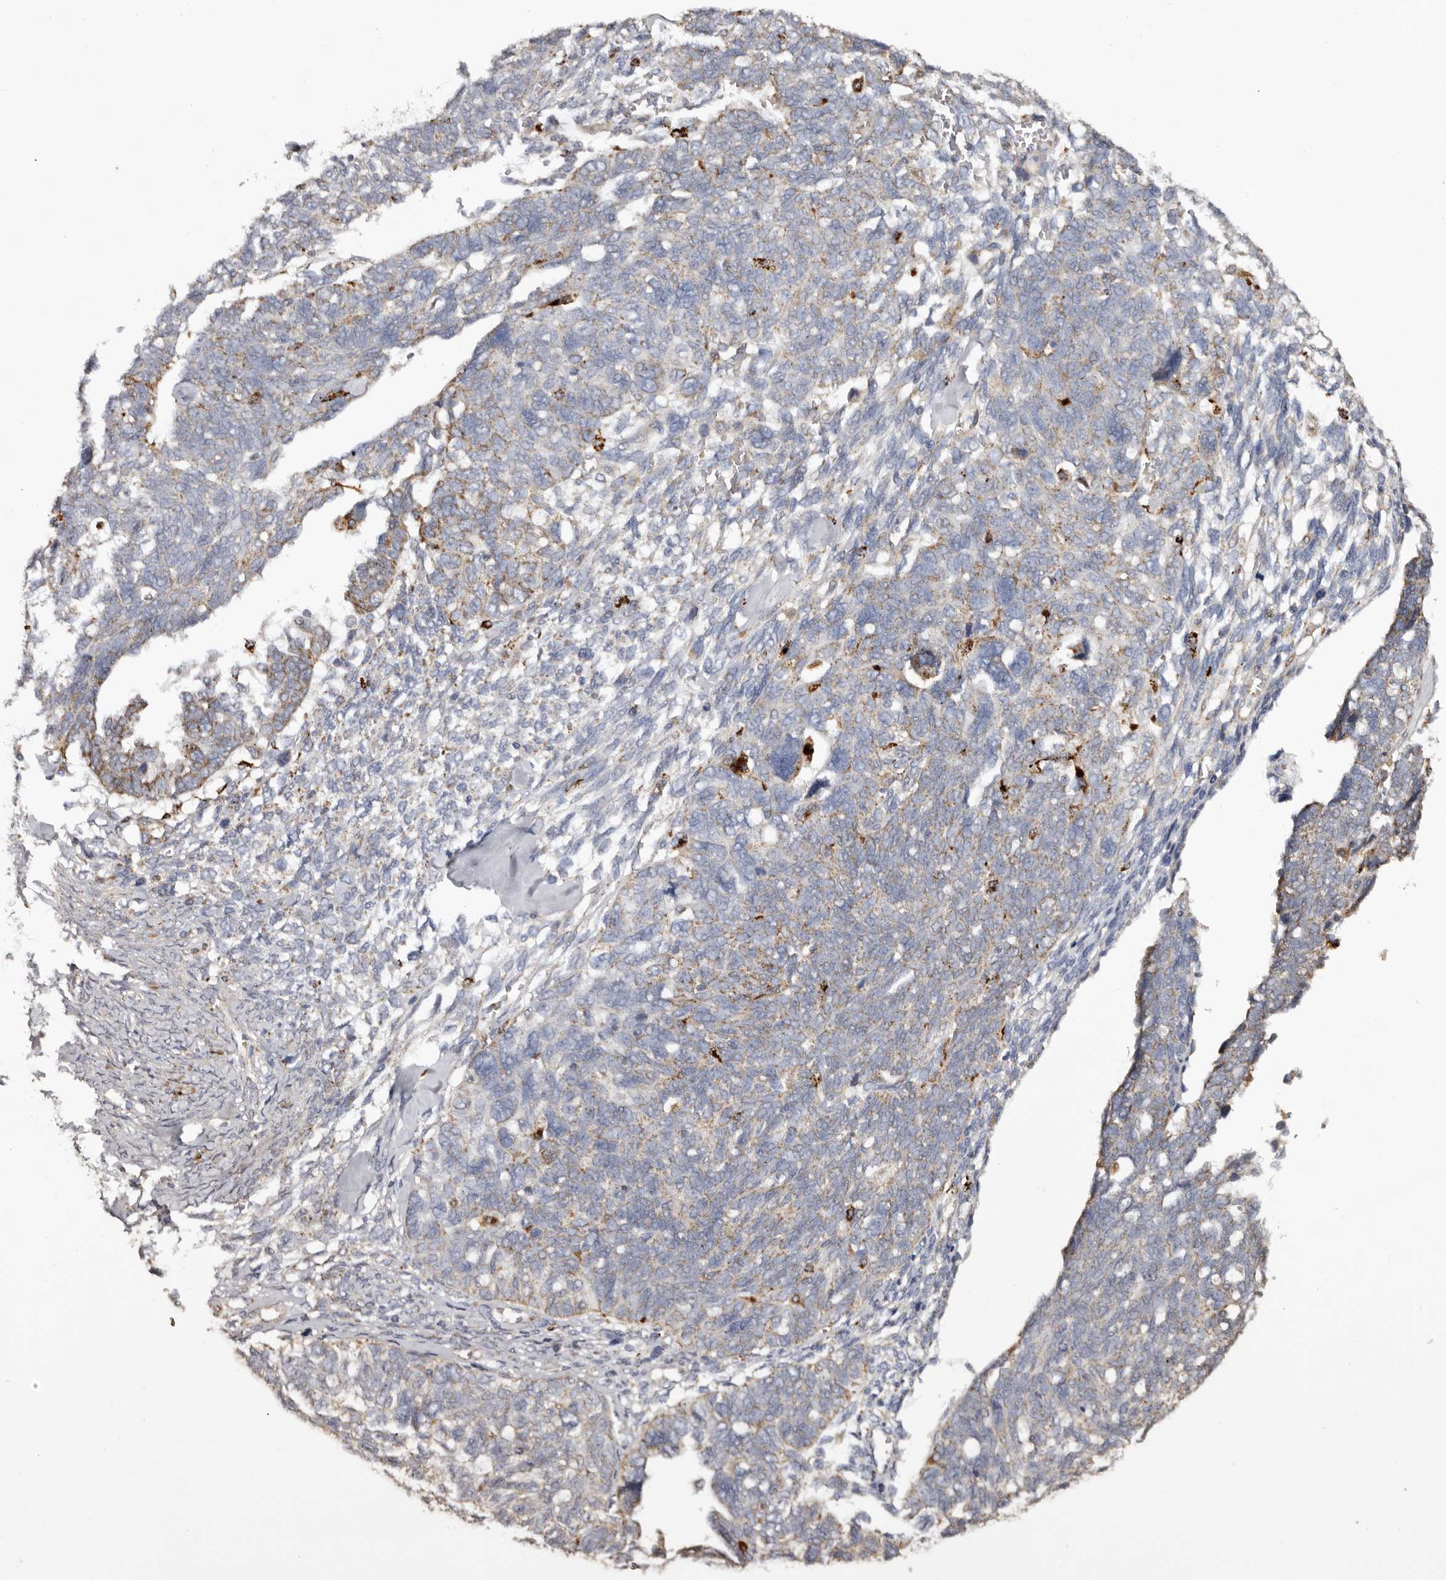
{"staining": {"intensity": "weak", "quantity": "25%-75%", "location": "cytoplasmic/membranous"}, "tissue": "ovarian cancer", "cell_type": "Tumor cells", "image_type": "cancer", "snomed": [{"axis": "morphology", "description": "Cystadenocarcinoma, serous, NOS"}, {"axis": "topography", "description": "Ovary"}], "caption": "Immunohistochemistry of ovarian cancer (serous cystadenocarcinoma) exhibits low levels of weak cytoplasmic/membranous expression in about 25%-75% of tumor cells.", "gene": "MECR", "patient": {"sex": "female", "age": 79}}